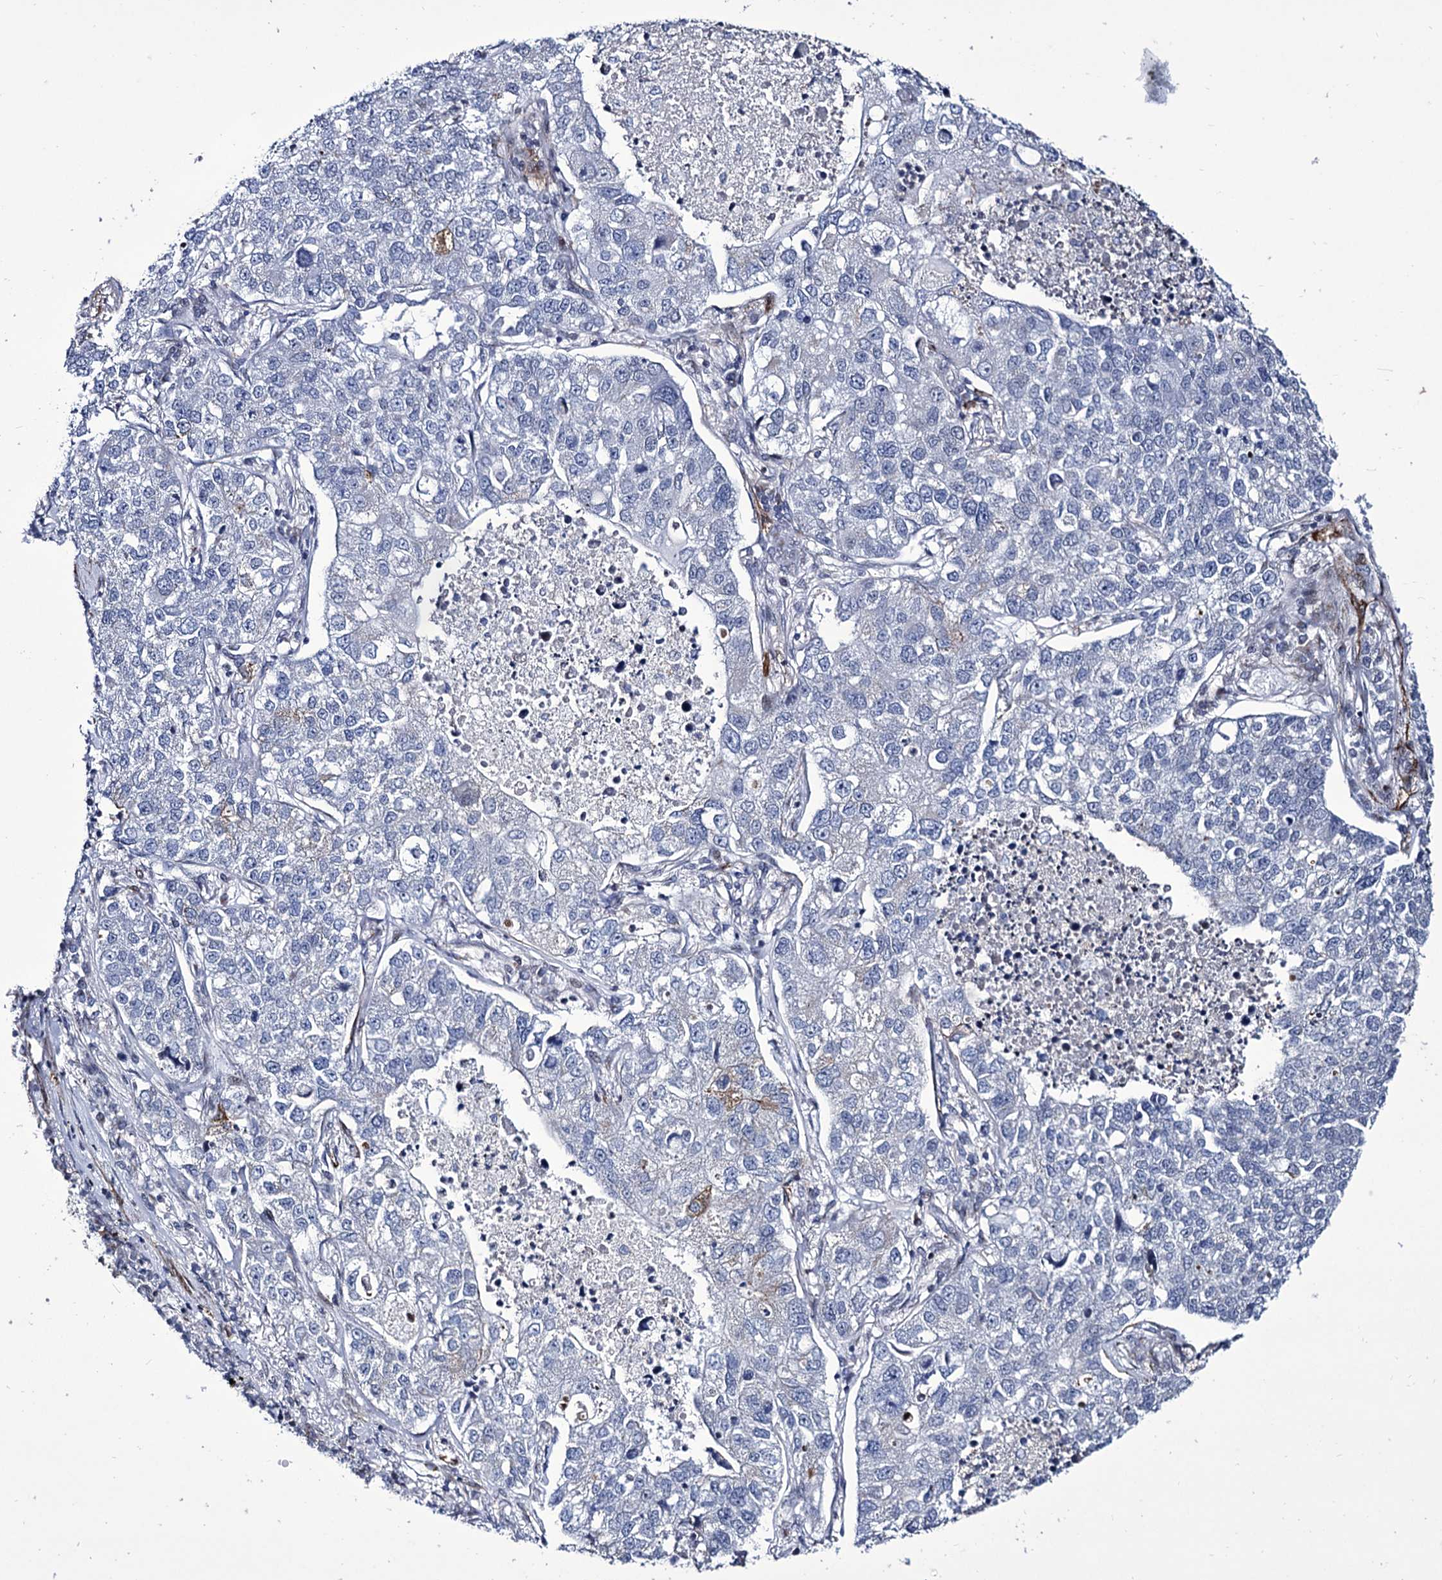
{"staining": {"intensity": "negative", "quantity": "none", "location": "none"}, "tissue": "lung cancer", "cell_type": "Tumor cells", "image_type": "cancer", "snomed": [{"axis": "morphology", "description": "Adenocarcinoma, NOS"}, {"axis": "topography", "description": "Lung"}], "caption": "Micrograph shows no significant protein expression in tumor cells of lung adenocarcinoma. (Immunohistochemistry, brightfield microscopy, high magnification).", "gene": "ZC3H12C", "patient": {"sex": "male", "age": 49}}